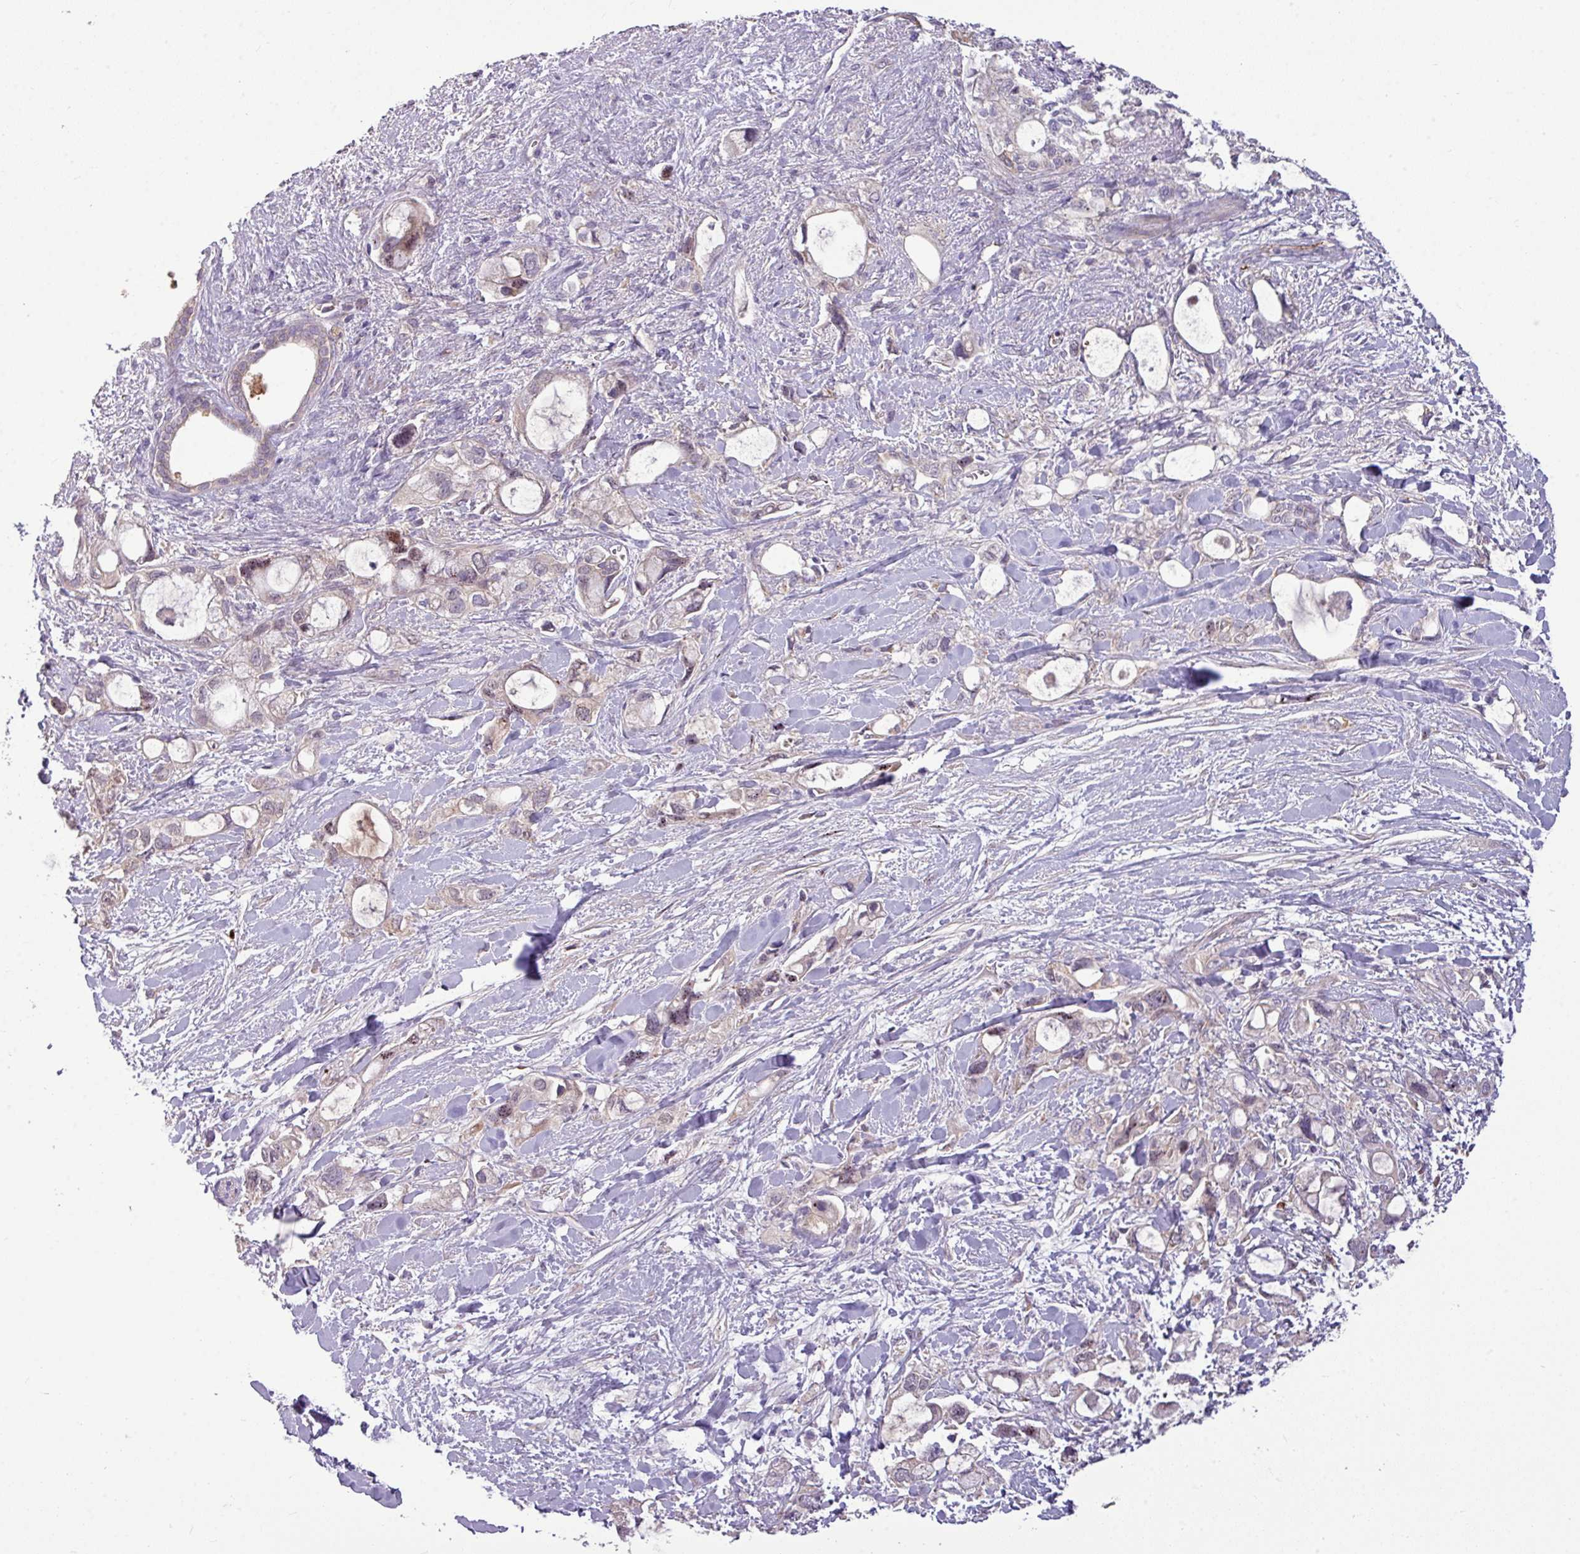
{"staining": {"intensity": "negative", "quantity": "none", "location": "none"}, "tissue": "pancreatic cancer", "cell_type": "Tumor cells", "image_type": "cancer", "snomed": [{"axis": "morphology", "description": "Adenocarcinoma, NOS"}, {"axis": "topography", "description": "Pancreas"}], "caption": "An IHC micrograph of adenocarcinoma (pancreatic) is shown. There is no staining in tumor cells of adenocarcinoma (pancreatic).", "gene": "PAPLN", "patient": {"sex": "female", "age": 56}}